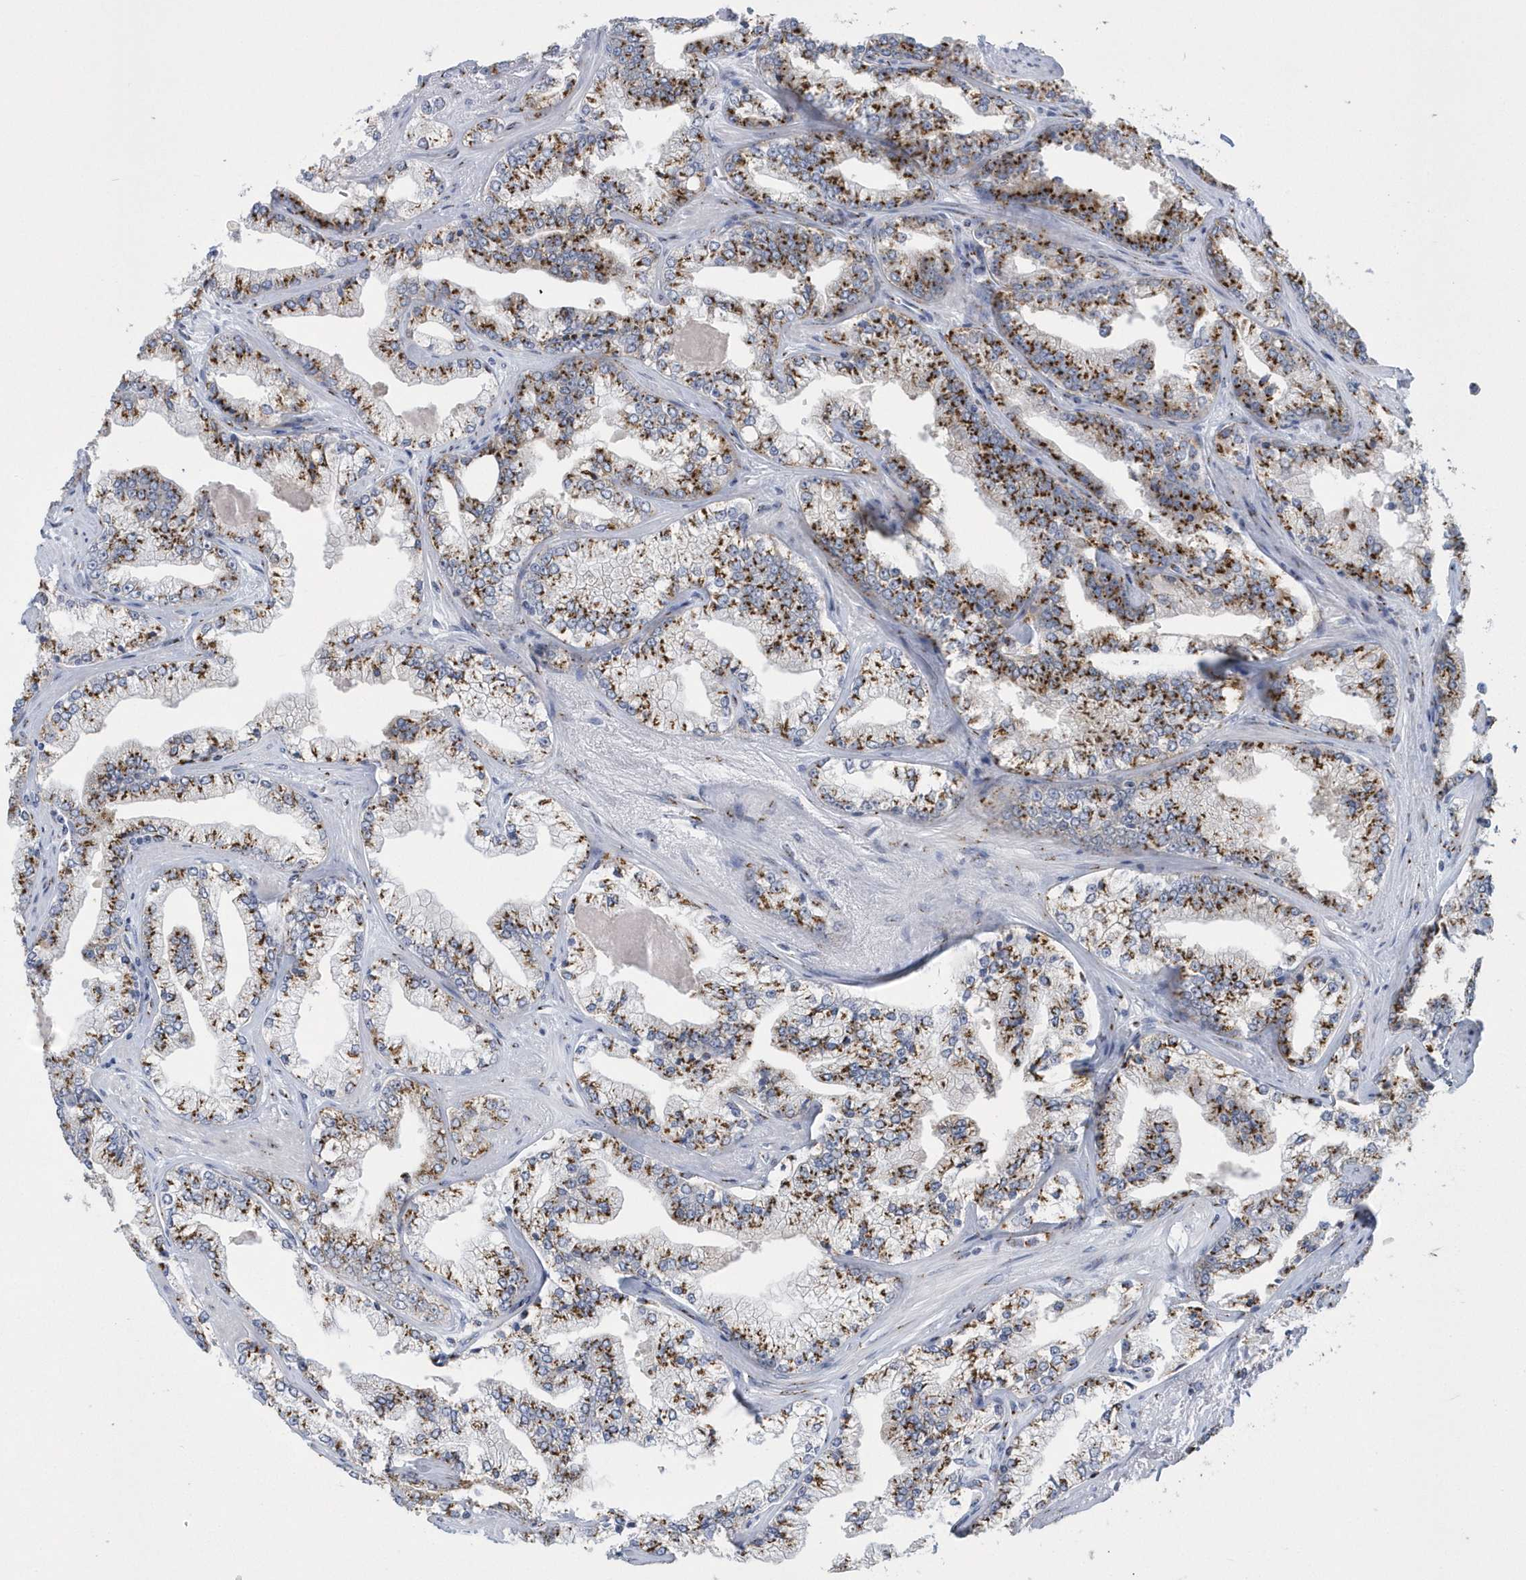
{"staining": {"intensity": "moderate", "quantity": ">75%", "location": "cytoplasmic/membranous"}, "tissue": "prostate cancer", "cell_type": "Tumor cells", "image_type": "cancer", "snomed": [{"axis": "morphology", "description": "Adenocarcinoma, High grade"}, {"axis": "topography", "description": "Prostate"}], "caption": "Protein staining of prostate high-grade adenocarcinoma tissue displays moderate cytoplasmic/membranous expression in approximately >75% of tumor cells.", "gene": "SLX9", "patient": {"sex": "male", "age": 71}}